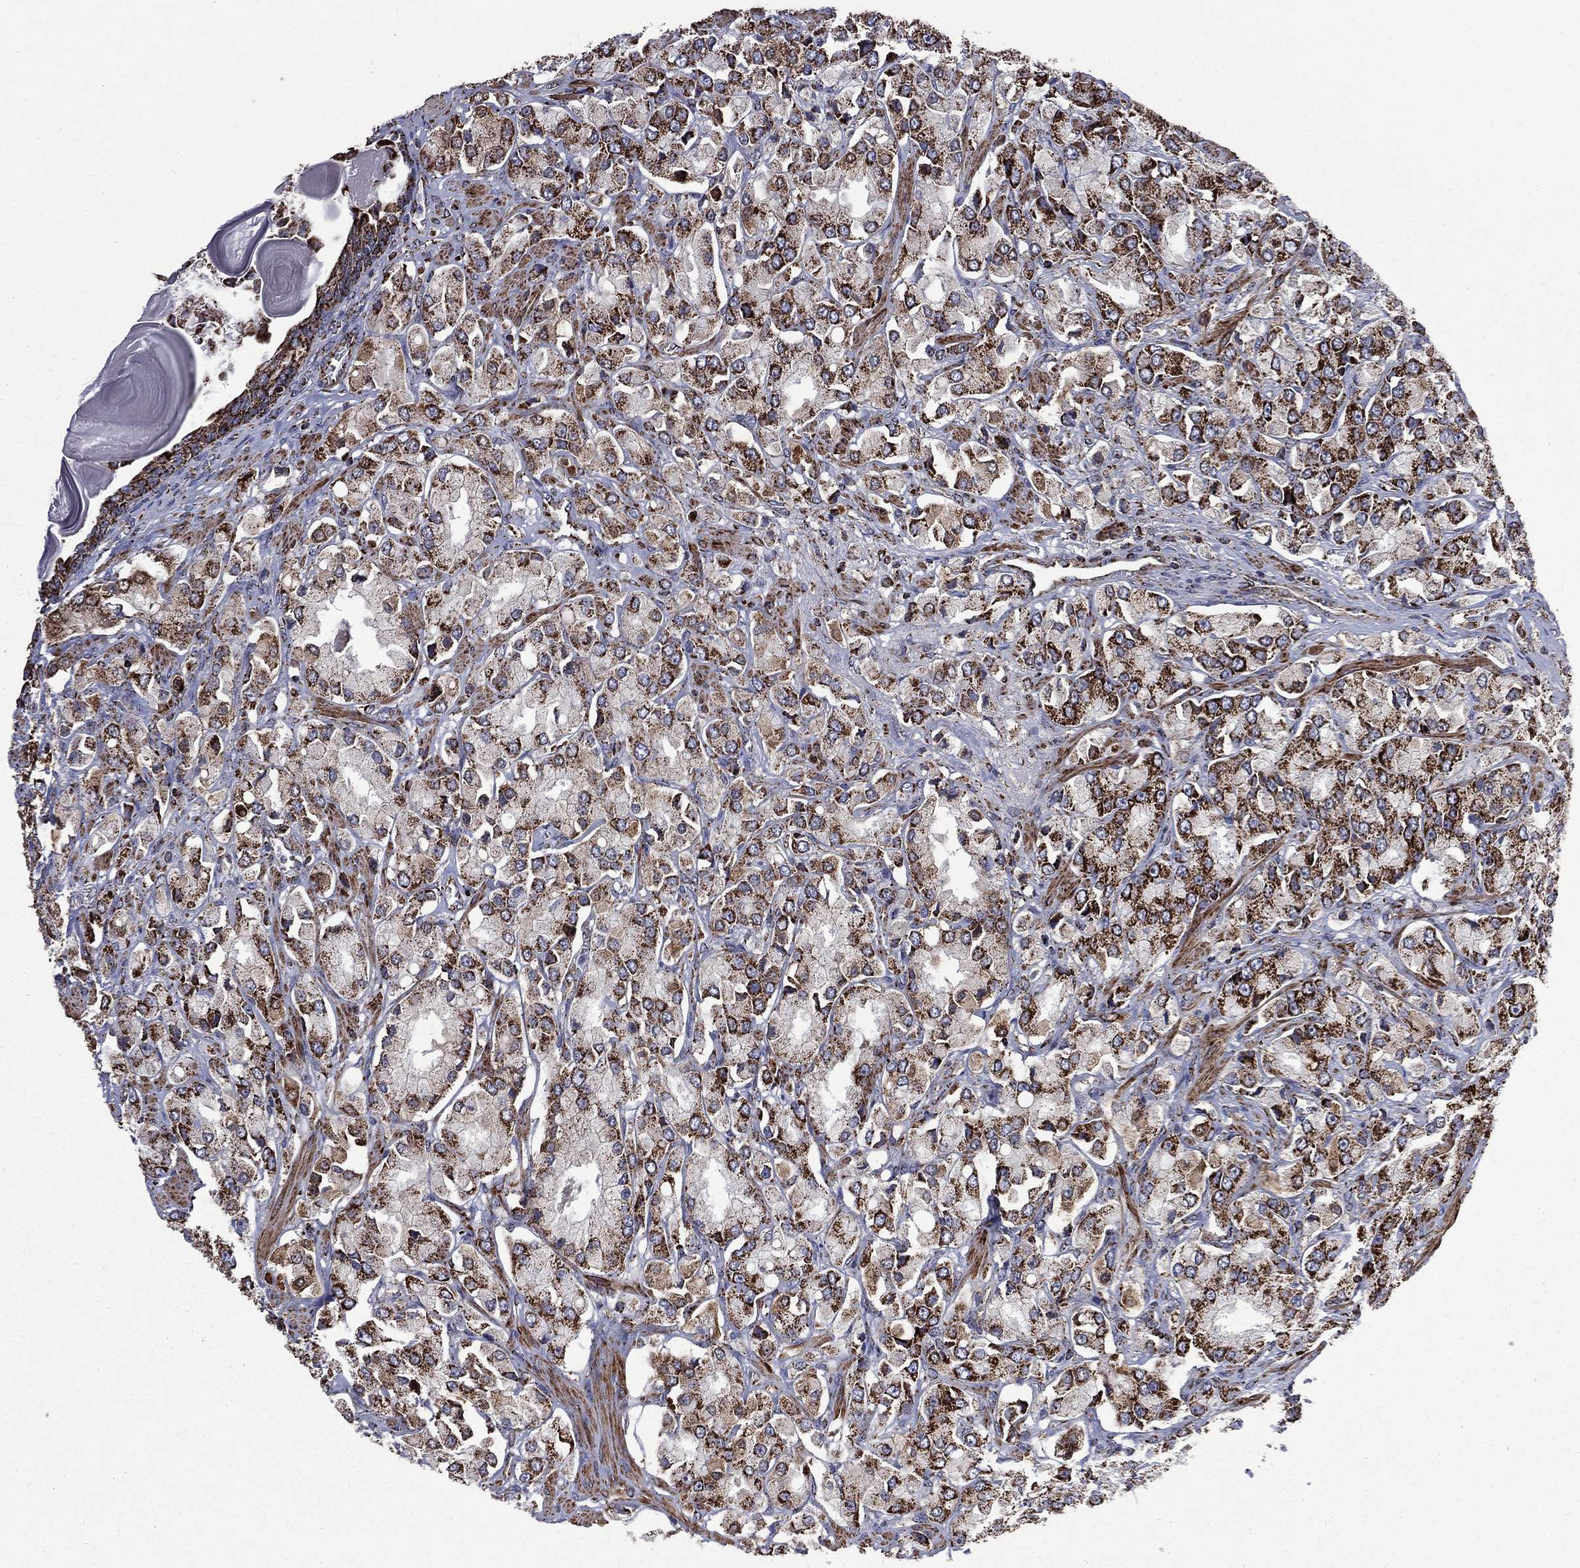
{"staining": {"intensity": "strong", "quantity": "25%-75%", "location": "cytoplasmic/membranous"}, "tissue": "prostate cancer", "cell_type": "Tumor cells", "image_type": "cancer", "snomed": [{"axis": "morphology", "description": "Adenocarcinoma, NOS"}, {"axis": "topography", "description": "Prostate and seminal vesicle, NOS"}, {"axis": "topography", "description": "Prostate"}], "caption": "Protein staining displays strong cytoplasmic/membranous staining in about 25%-75% of tumor cells in prostate cancer.", "gene": "GOT2", "patient": {"sex": "male", "age": 64}}